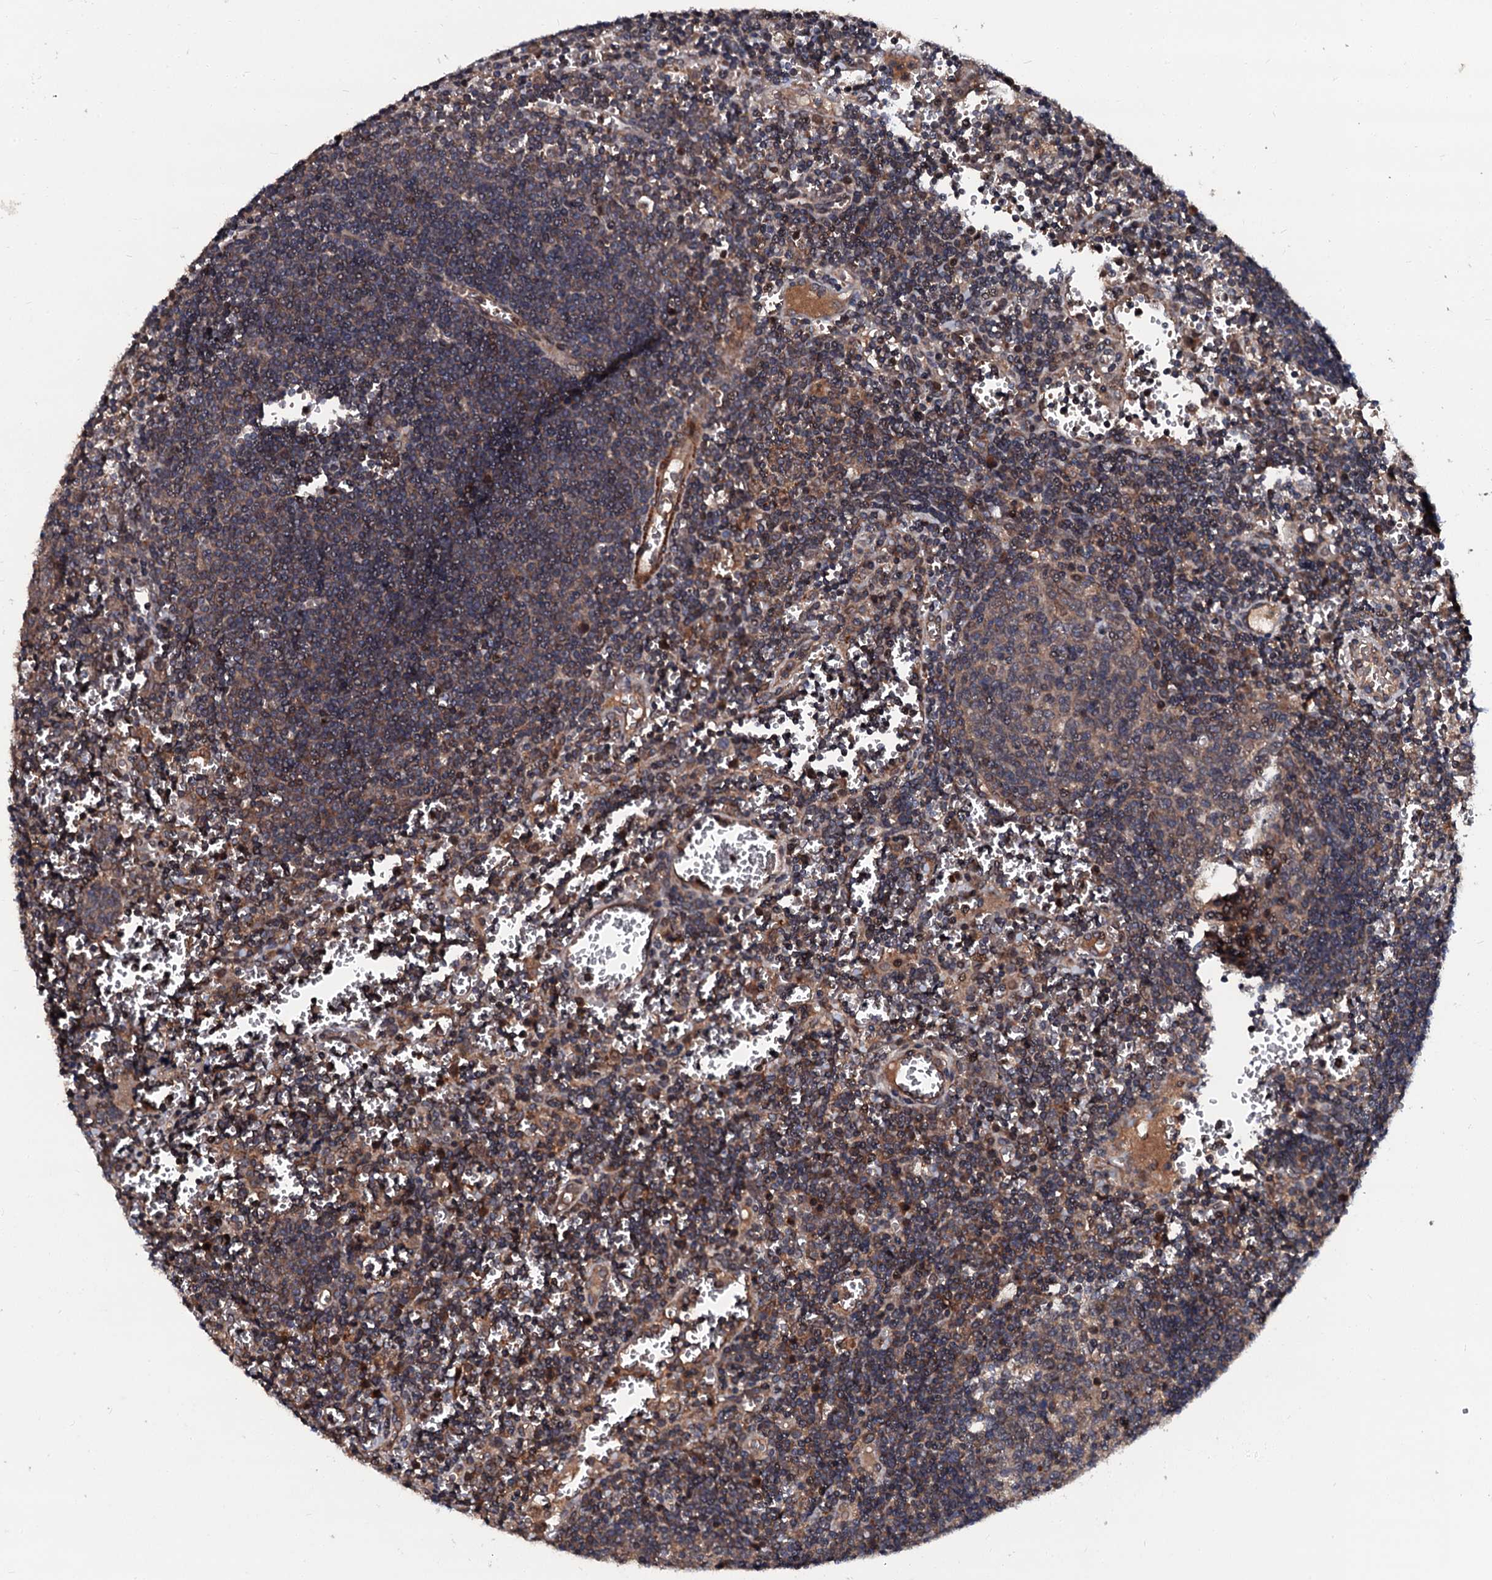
{"staining": {"intensity": "weak", "quantity": "25%-75%", "location": "cytoplasmic/membranous"}, "tissue": "lymph node", "cell_type": "Germinal center cells", "image_type": "normal", "snomed": [{"axis": "morphology", "description": "Normal tissue, NOS"}, {"axis": "topography", "description": "Lymph node"}], "caption": "Lymph node stained for a protein exhibits weak cytoplasmic/membranous positivity in germinal center cells.", "gene": "N4BP1", "patient": {"sex": "female", "age": 73}}